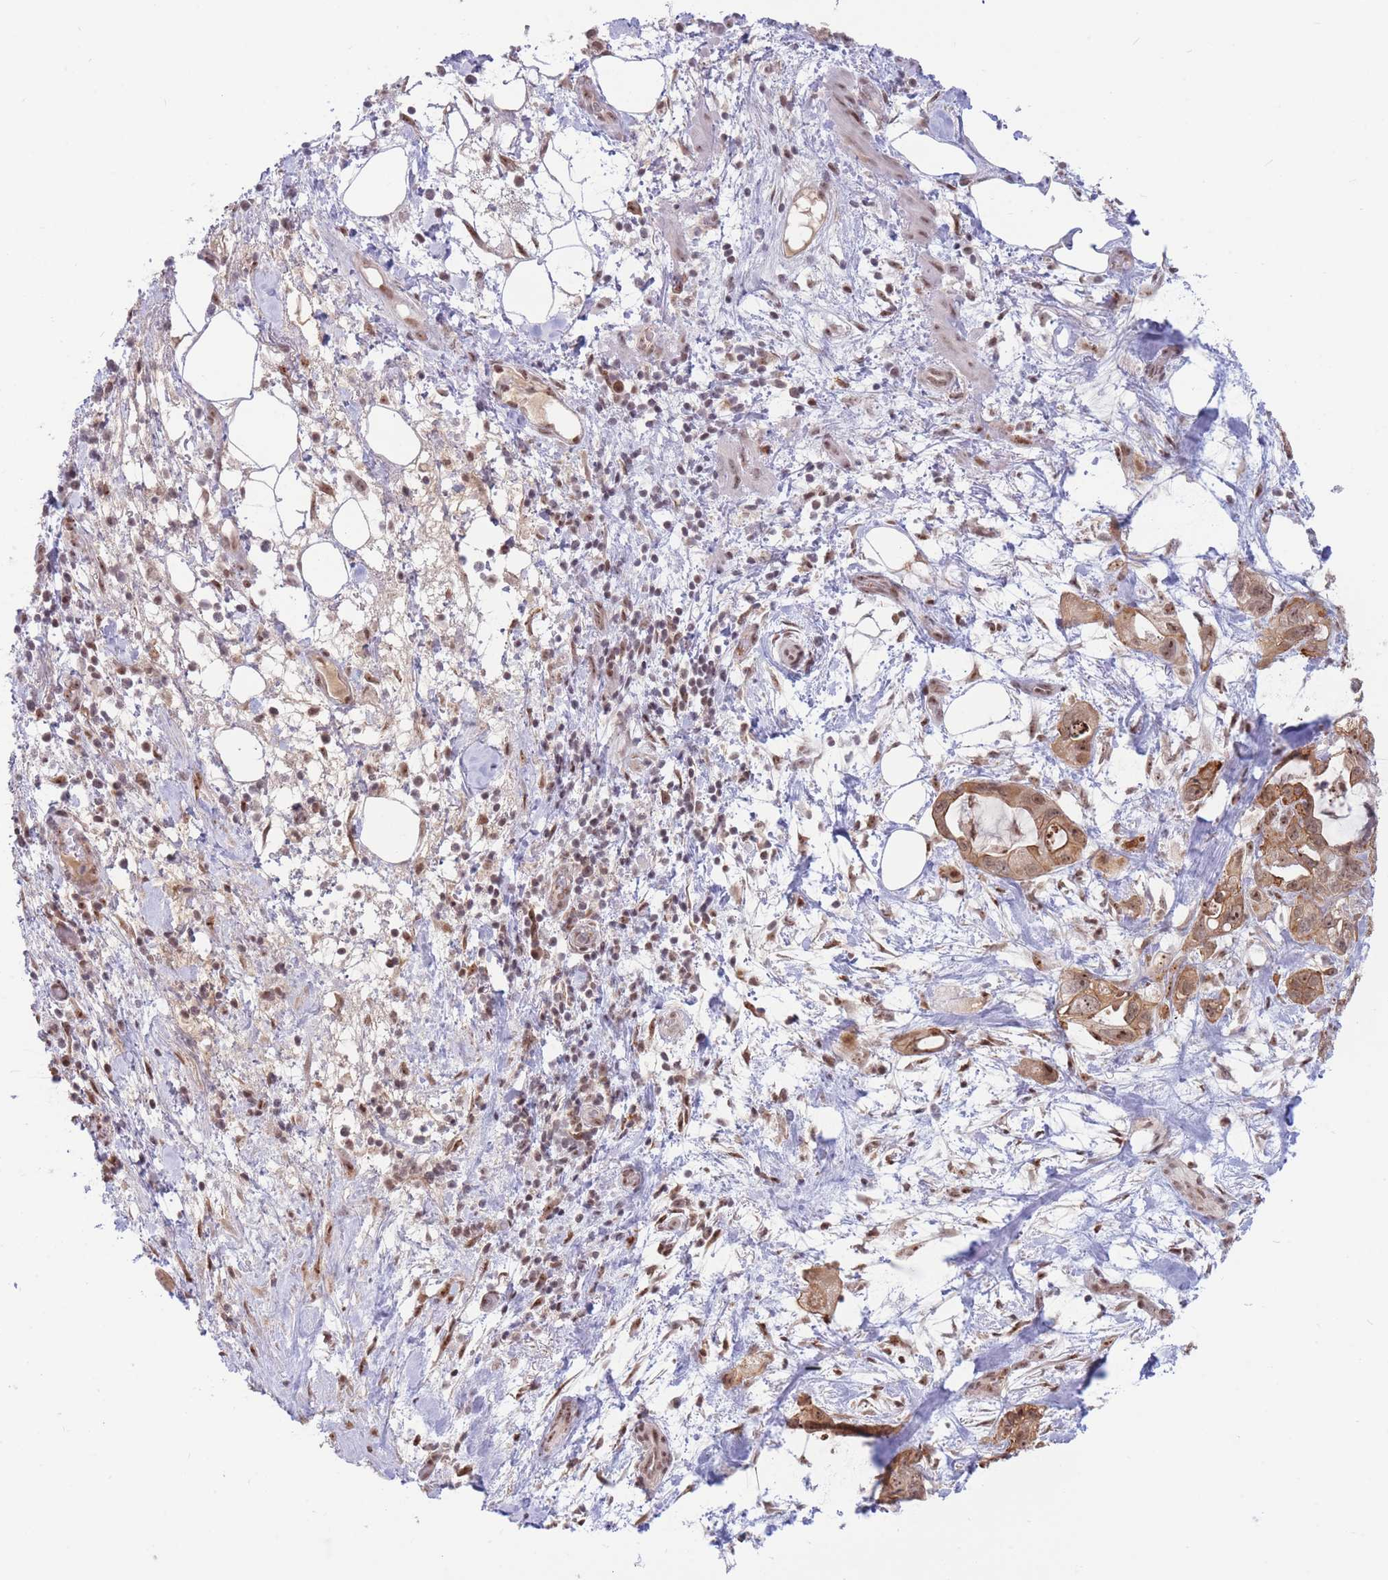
{"staining": {"intensity": "moderate", "quantity": ">75%", "location": "cytoplasmic/membranous,nuclear"}, "tissue": "pancreatic cancer", "cell_type": "Tumor cells", "image_type": "cancer", "snomed": [{"axis": "morphology", "description": "Adenocarcinoma, NOS"}, {"axis": "topography", "description": "Pancreas"}], "caption": "Pancreatic cancer (adenocarcinoma) was stained to show a protein in brown. There is medium levels of moderate cytoplasmic/membranous and nuclear expression in about >75% of tumor cells.", "gene": "TARBP2", "patient": {"sex": "female", "age": 61}}